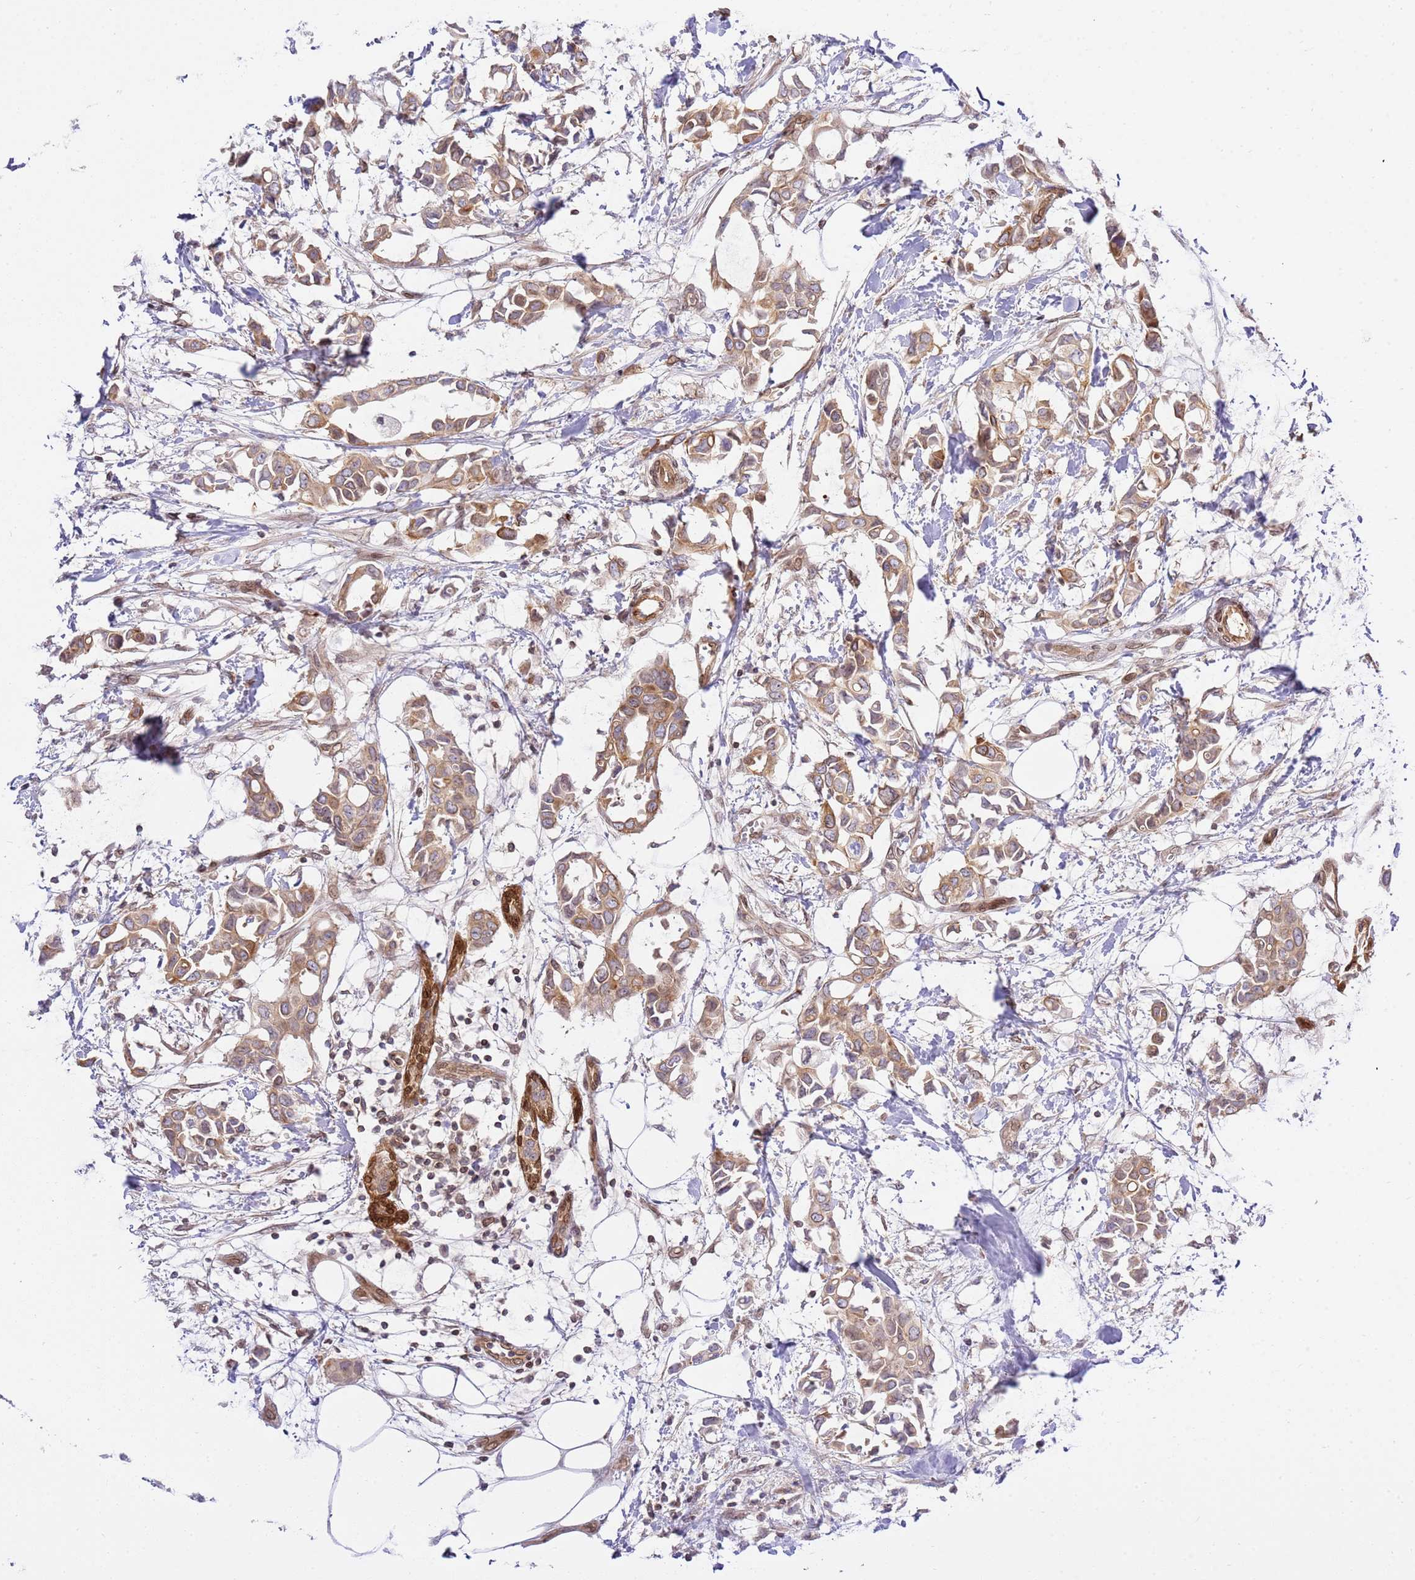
{"staining": {"intensity": "moderate", "quantity": ">75%", "location": "cytoplasmic/membranous"}, "tissue": "breast cancer", "cell_type": "Tumor cells", "image_type": "cancer", "snomed": [{"axis": "morphology", "description": "Duct carcinoma"}, {"axis": "topography", "description": "Breast"}], "caption": "About >75% of tumor cells in human breast cancer (intraductal carcinoma) show moderate cytoplasmic/membranous protein positivity as visualized by brown immunohistochemical staining.", "gene": "TRIM37", "patient": {"sex": "female", "age": 41}}